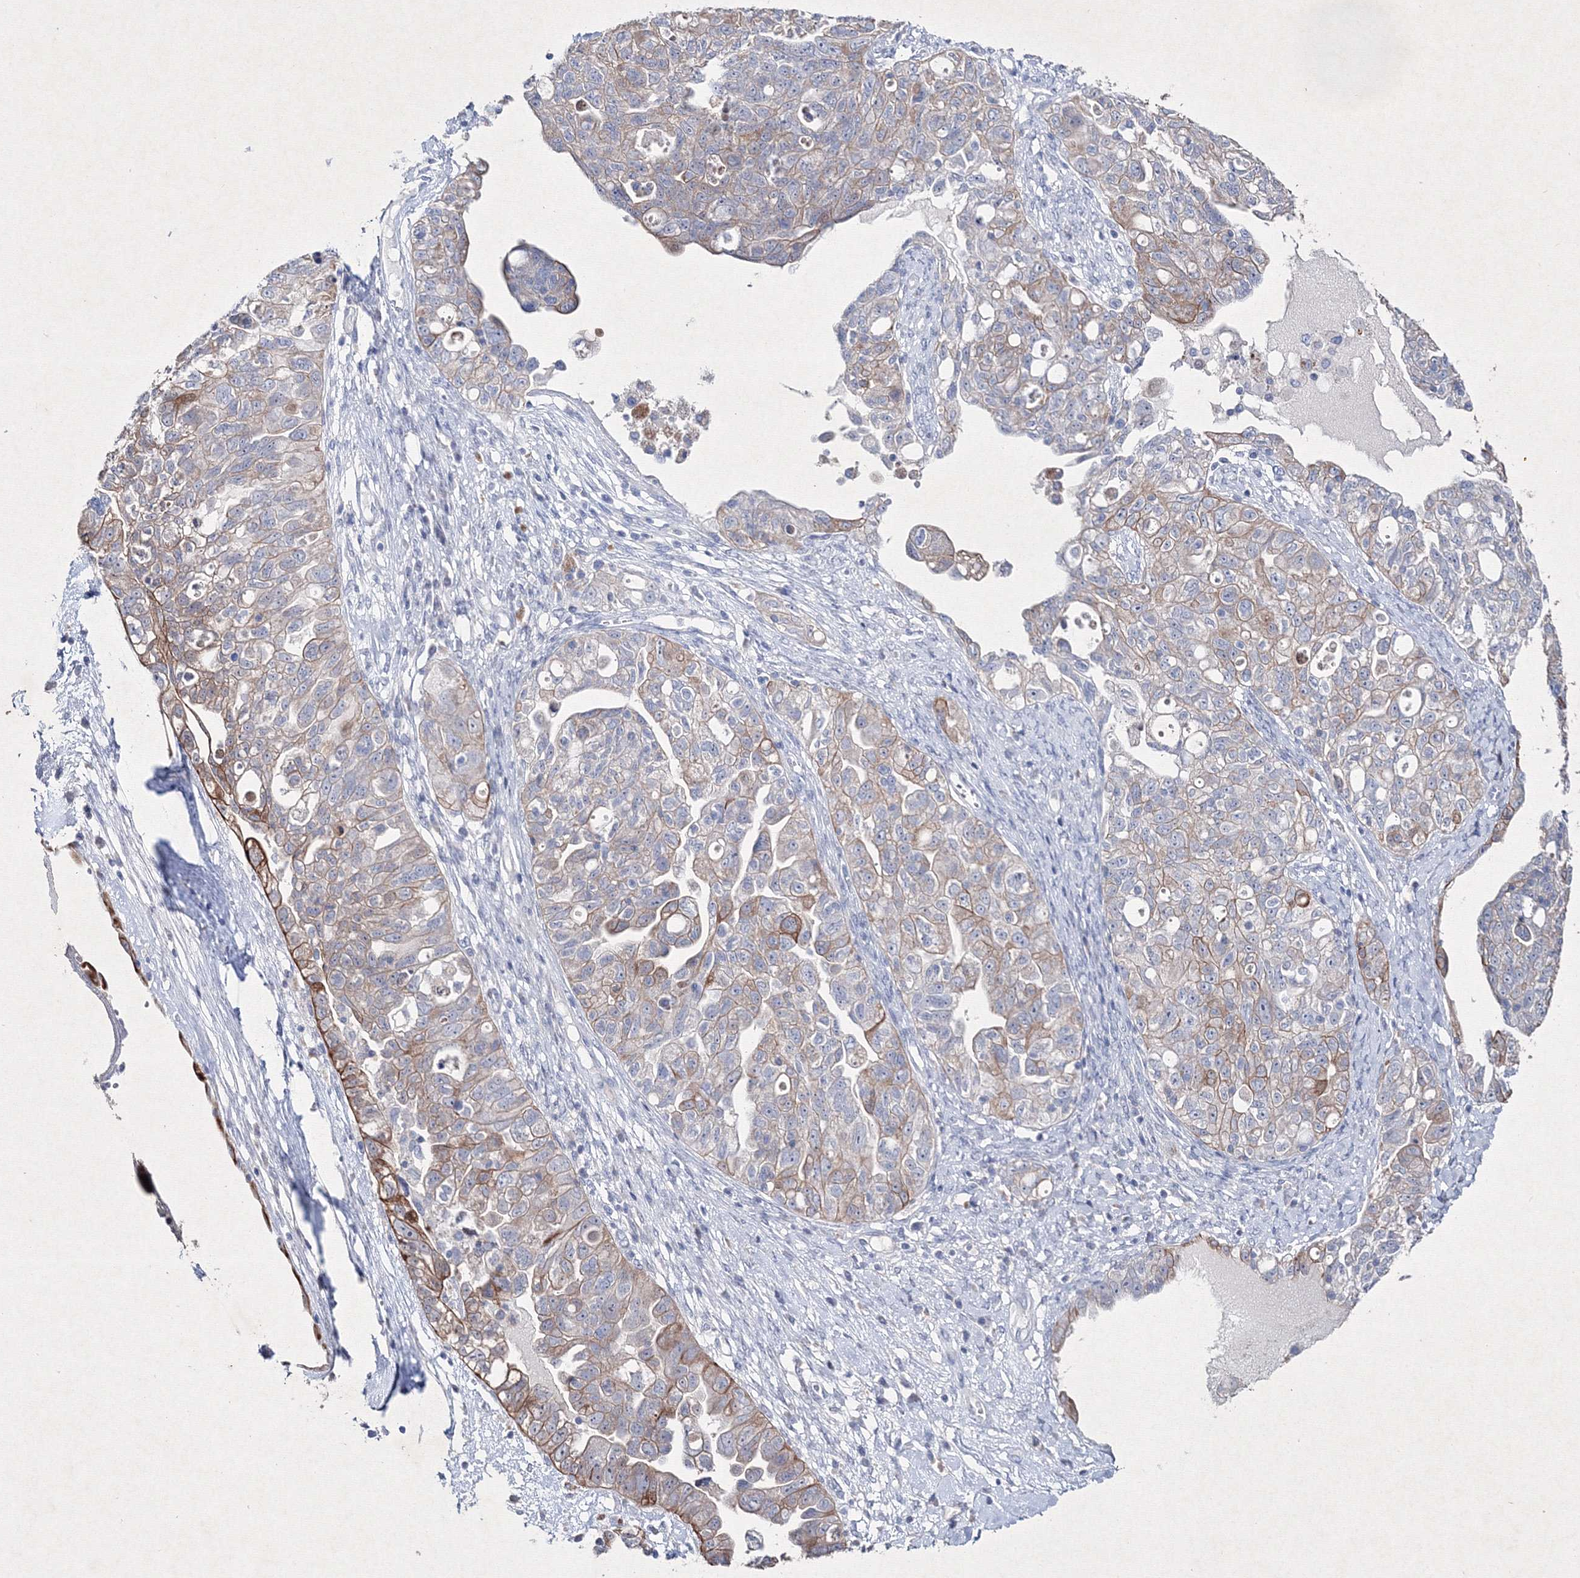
{"staining": {"intensity": "moderate", "quantity": "<25%", "location": "cytoplasmic/membranous"}, "tissue": "ovarian cancer", "cell_type": "Tumor cells", "image_type": "cancer", "snomed": [{"axis": "morphology", "description": "Carcinoma, NOS"}, {"axis": "morphology", "description": "Cystadenocarcinoma, serous, NOS"}, {"axis": "topography", "description": "Ovary"}], "caption": "A high-resolution histopathology image shows immunohistochemistry (IHC) staining of carcinoma (ovarian), which demonstrates moderate cytoplasmic/membranous positivity in about <25% of tumor cells.", "gene": "SMIM29", "patient": {"sex": "female", "age": 69}}